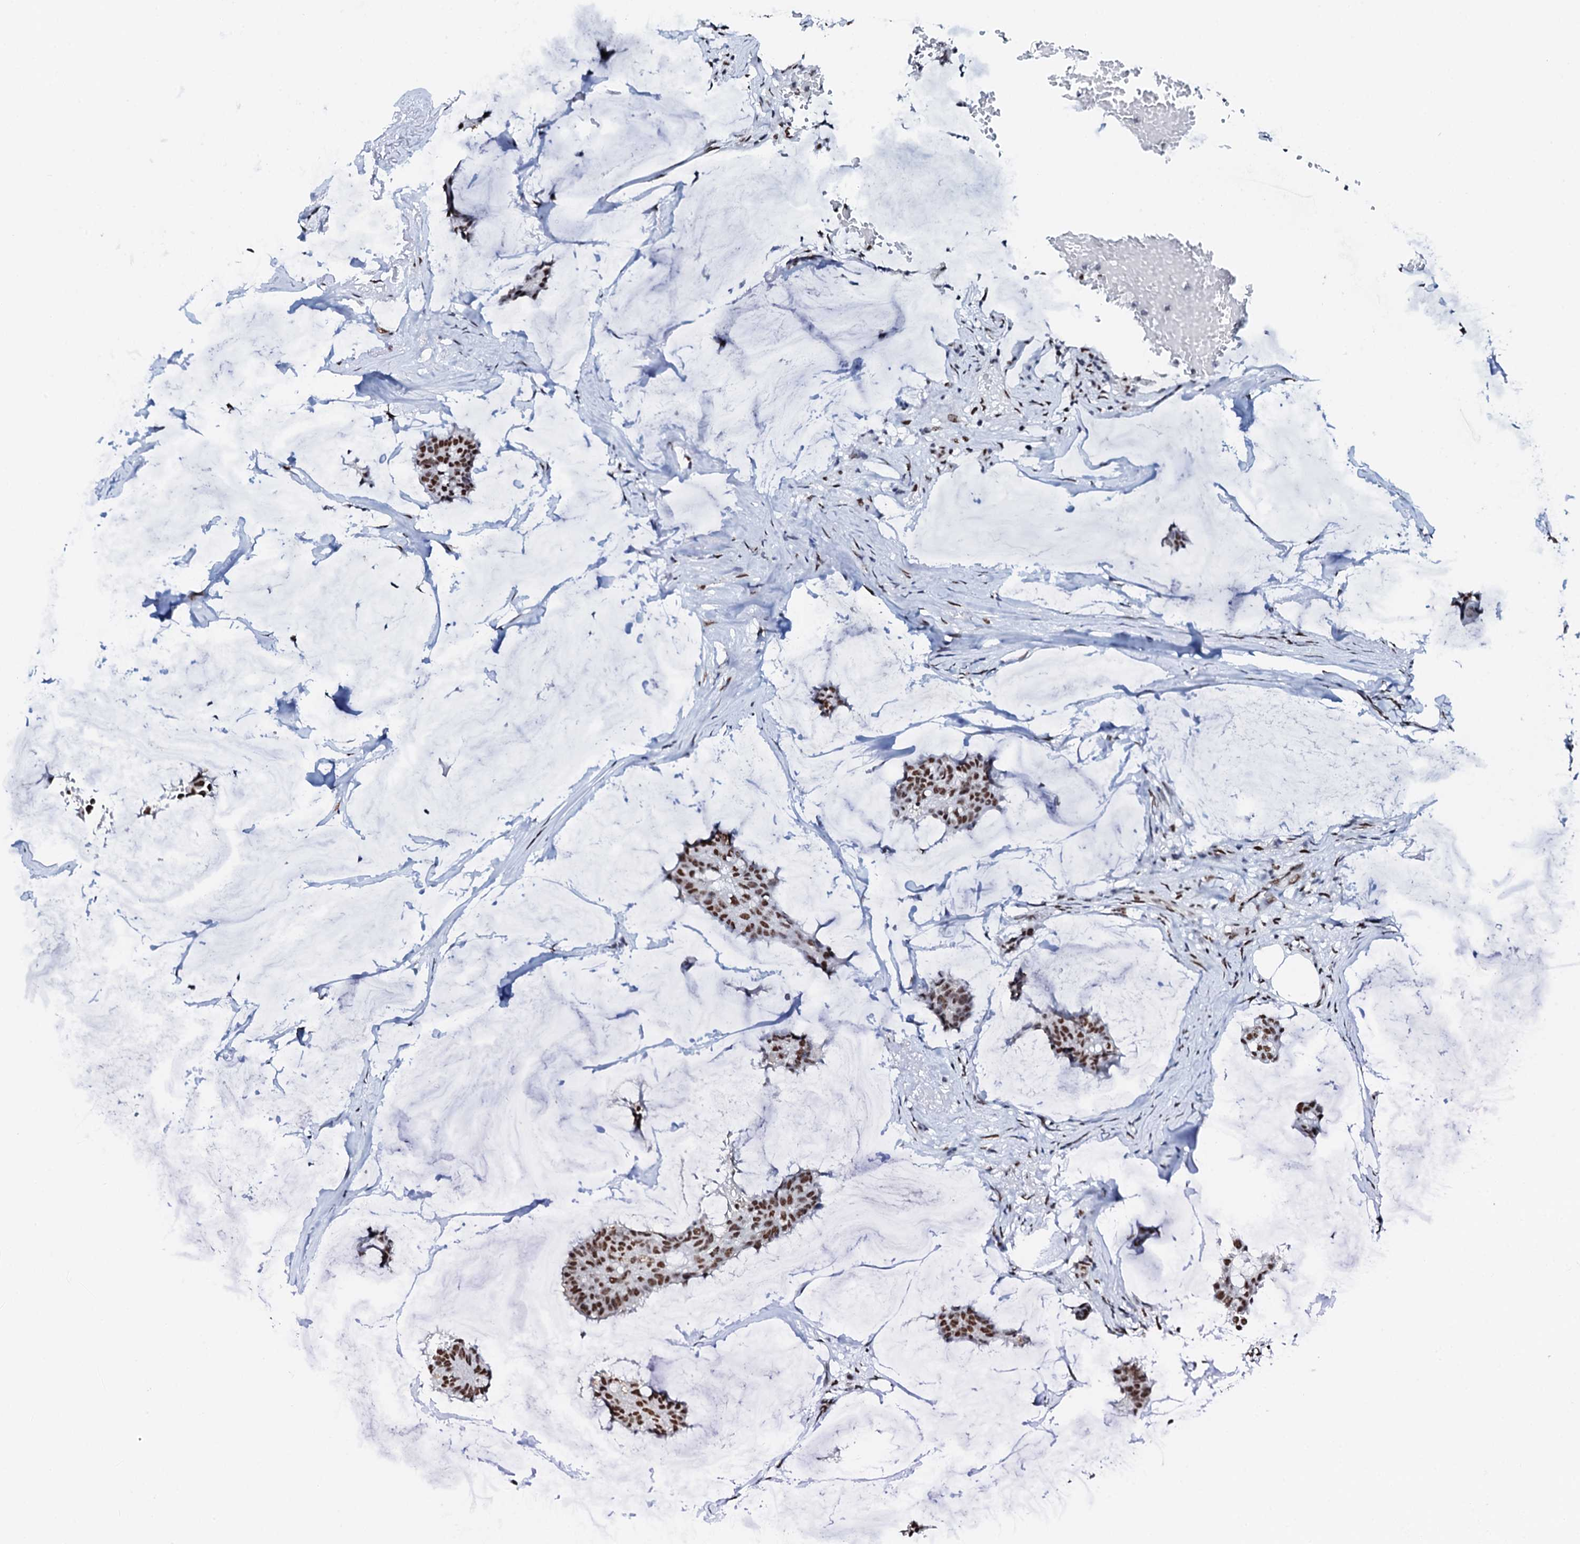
{"staining": {"intensity": "strong", "quantity": ">75%", "location": "nuclear"}, "tissue": "breast cancer", "cell_type": "Tumor cells", "image_type": "cancer", "snomed": [{"axis": "morphology", "description": "Duct carcinoma"}, {"axis": "topography", "description": "Breast"}], "caption": "A histopathology image of human breast infiltrating ductal carcinoma stained for a protein displays strong nuclear brown staining in tumor cells.", "gene": "NKAPD1", "patient": {"sex": "female", "age": 93}}